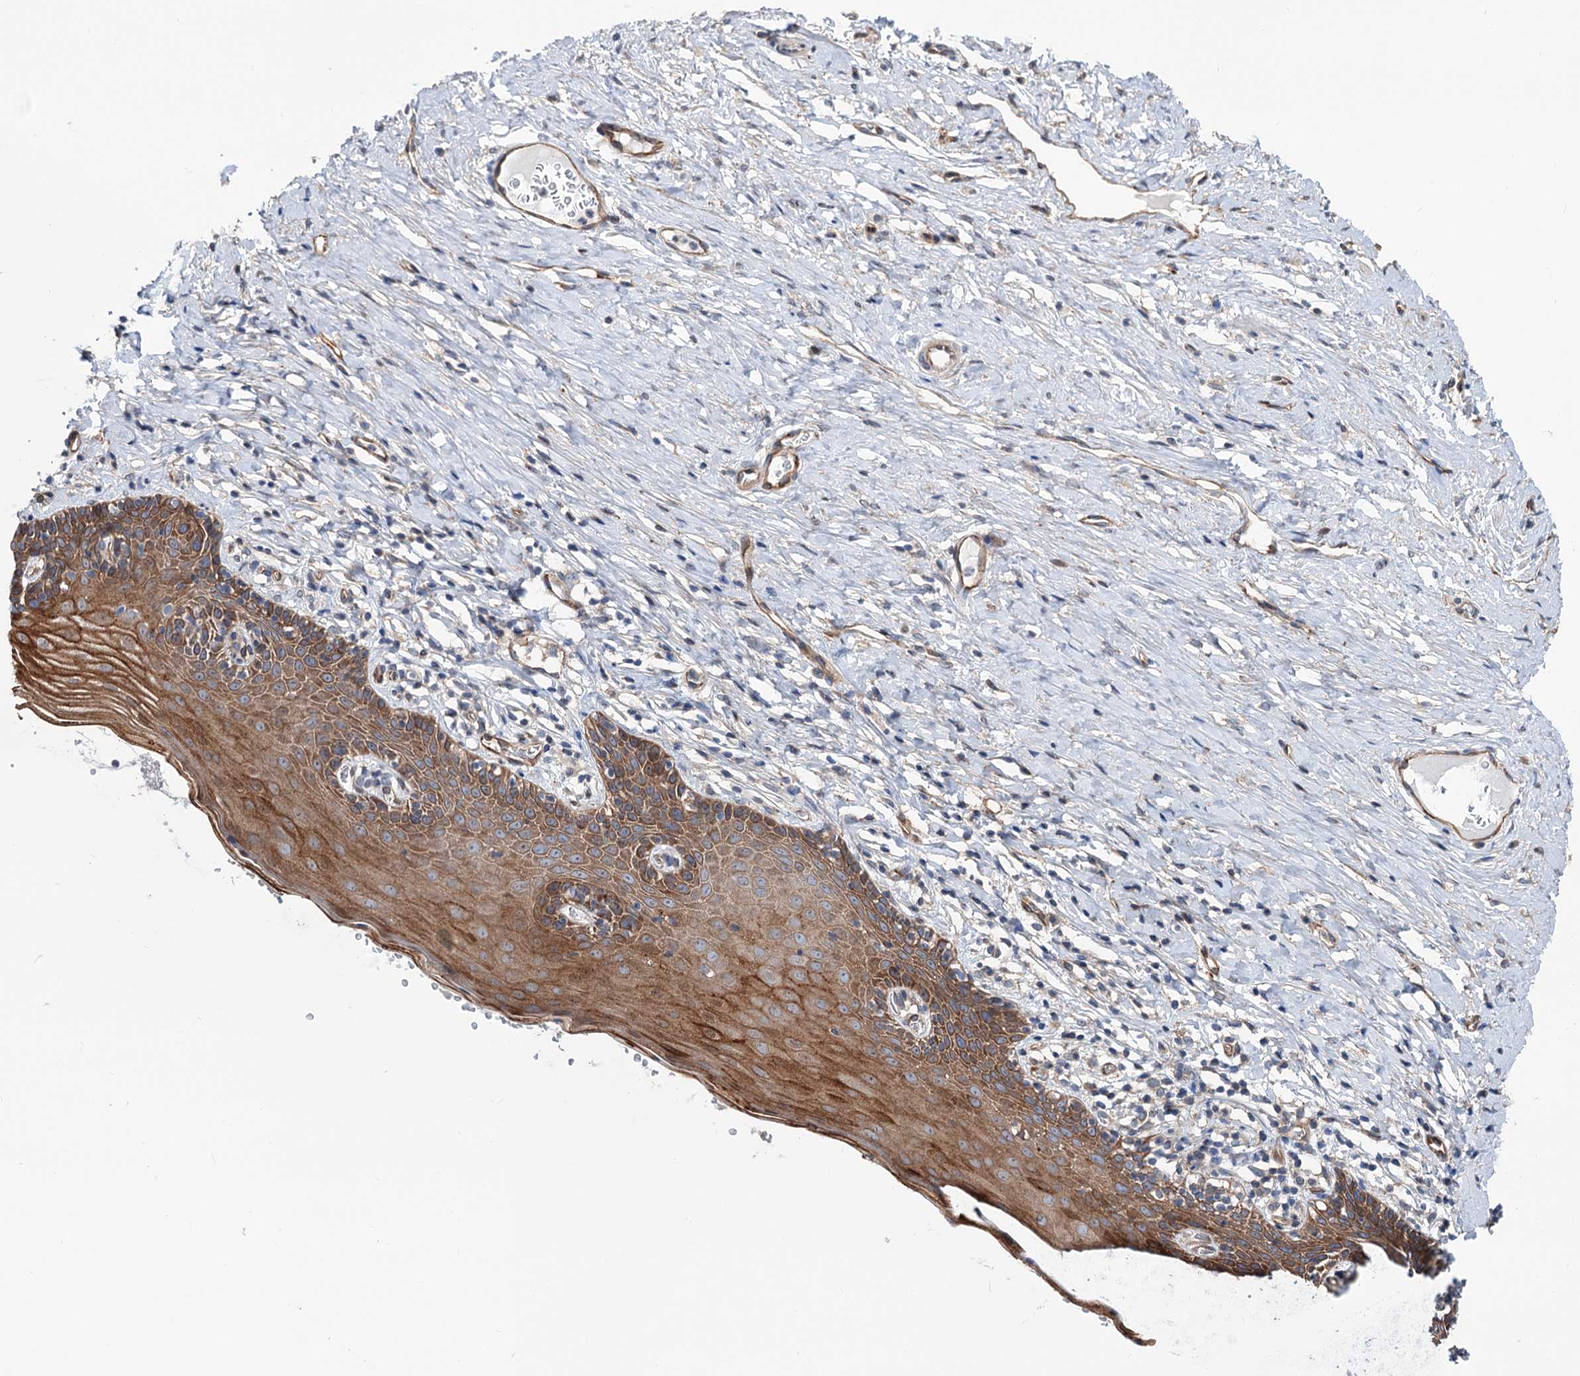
{"staining": {"intensity": "moderate", "quantity": ">75%", "location": "cytoplasmic/membranous"}, "tissue": "cervix", "cell_type": "Glandular cells", "image_type": "normal", "snomed": [{"axis": "morphology", "description": "Normal tissue, NOS"}, {"axis": "topography", "description": "Cervix"}], "caption": "Cervix stained with DAB (3,3'-diaminobenzidine) immunohistochemistry displays medium levels of moderate cytoplasmic/membranous expression in about >75% of glandular cells.", "gene": "PTDSS2", "patient": {"sex": "female", "age": 42}}